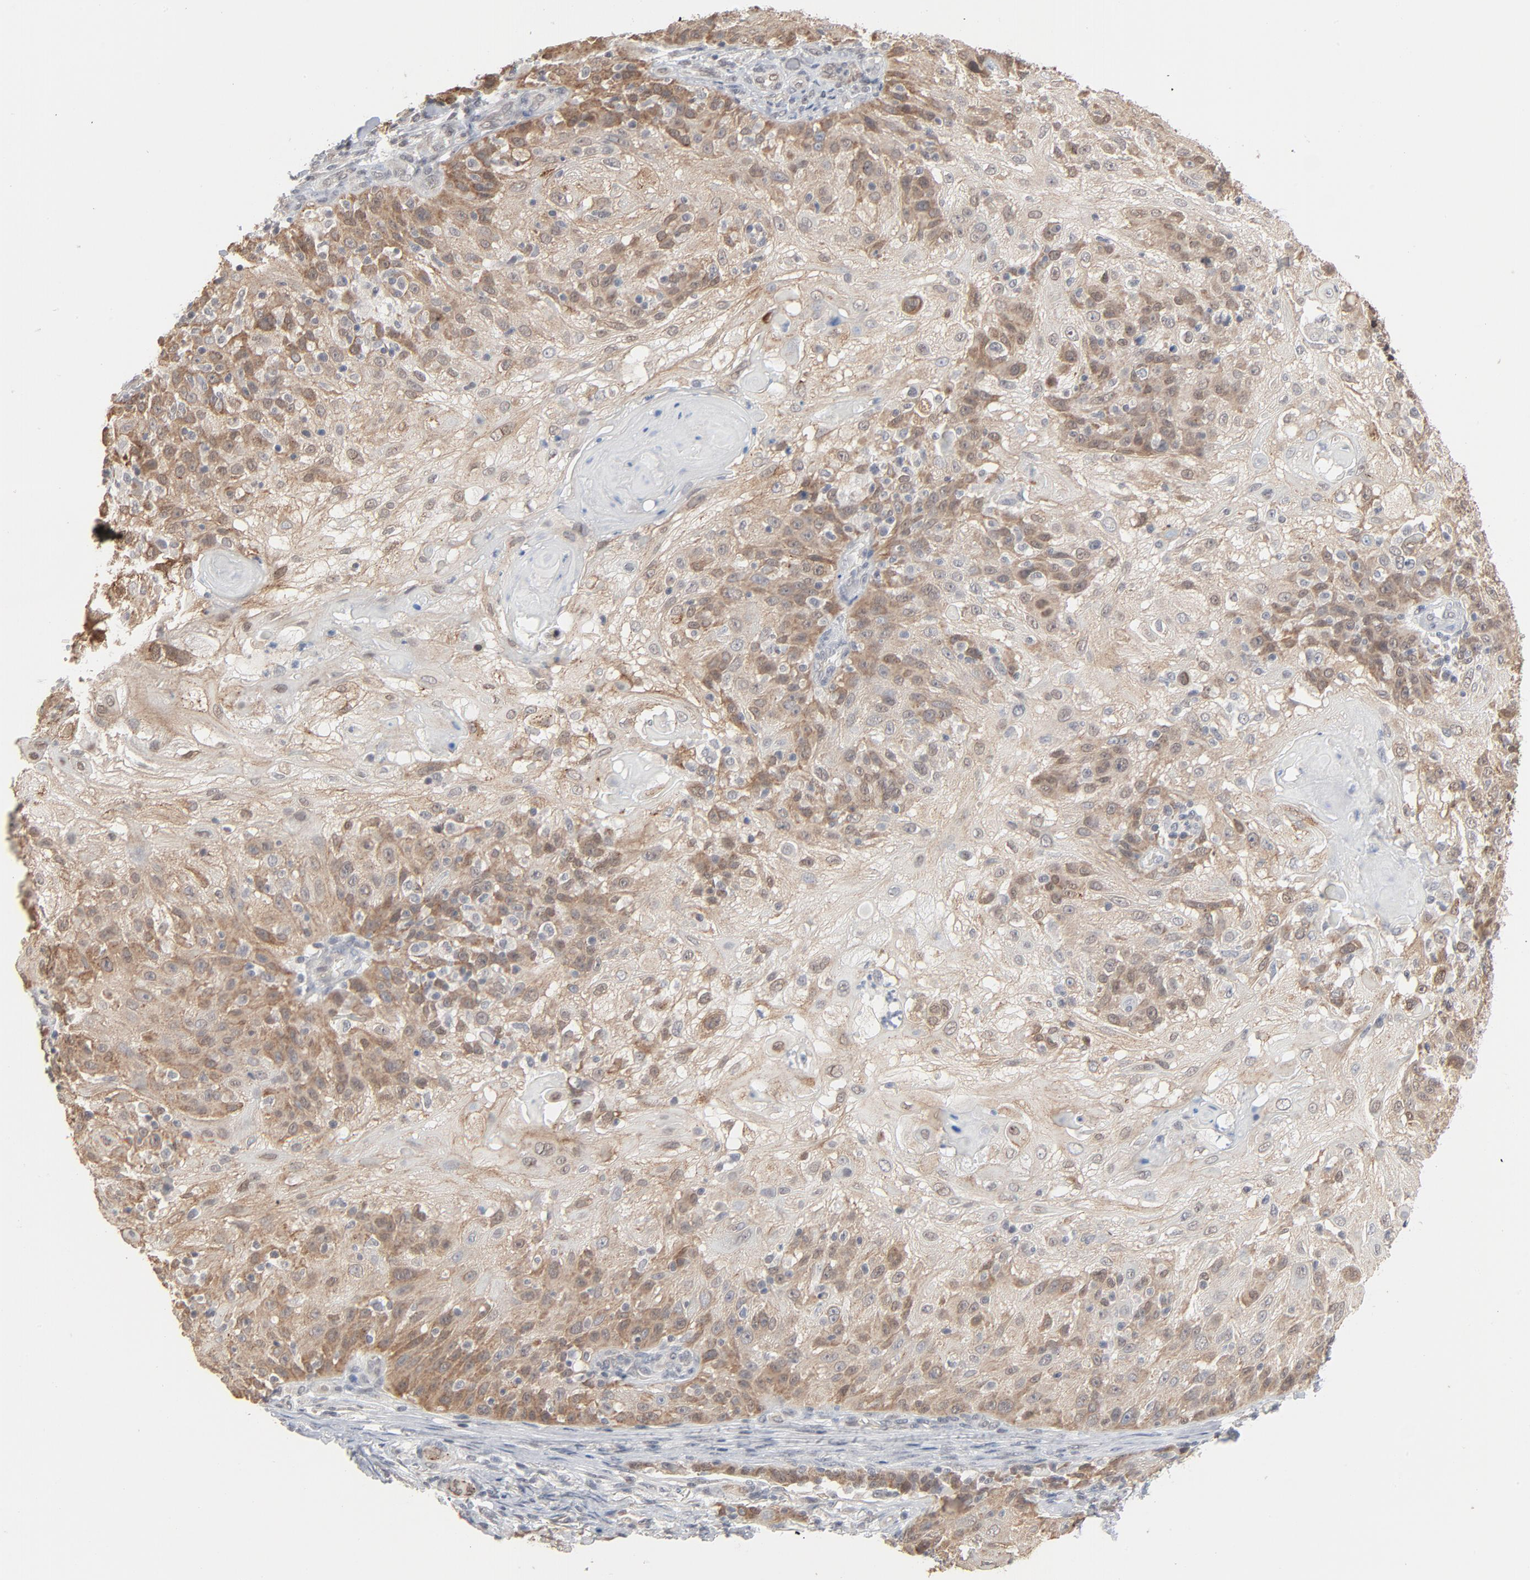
{"staining": {"intensity": "moderate", "quantity": ">75%", "location": "cytoplasmic/membranous"}, "tissue": "skin cancer", "cell_type": "Tumor cells", "image_type": "cancer", "snomed": [{"axis": "morphology", "description": "Normal tissue, NOS"}, {"axis": "morphology", "description": "Squamous cell carcinoma, NOS"}, {"axis": "topography", "description": "Skin"}], "caption": "Squamous cell carcinoma (skin) tissue reveals moderate cytoplasmic/membranous expression in about >75% of tumor cells", "gene": "ITPR3", "patient": {"sex": "female", "age": 83}}